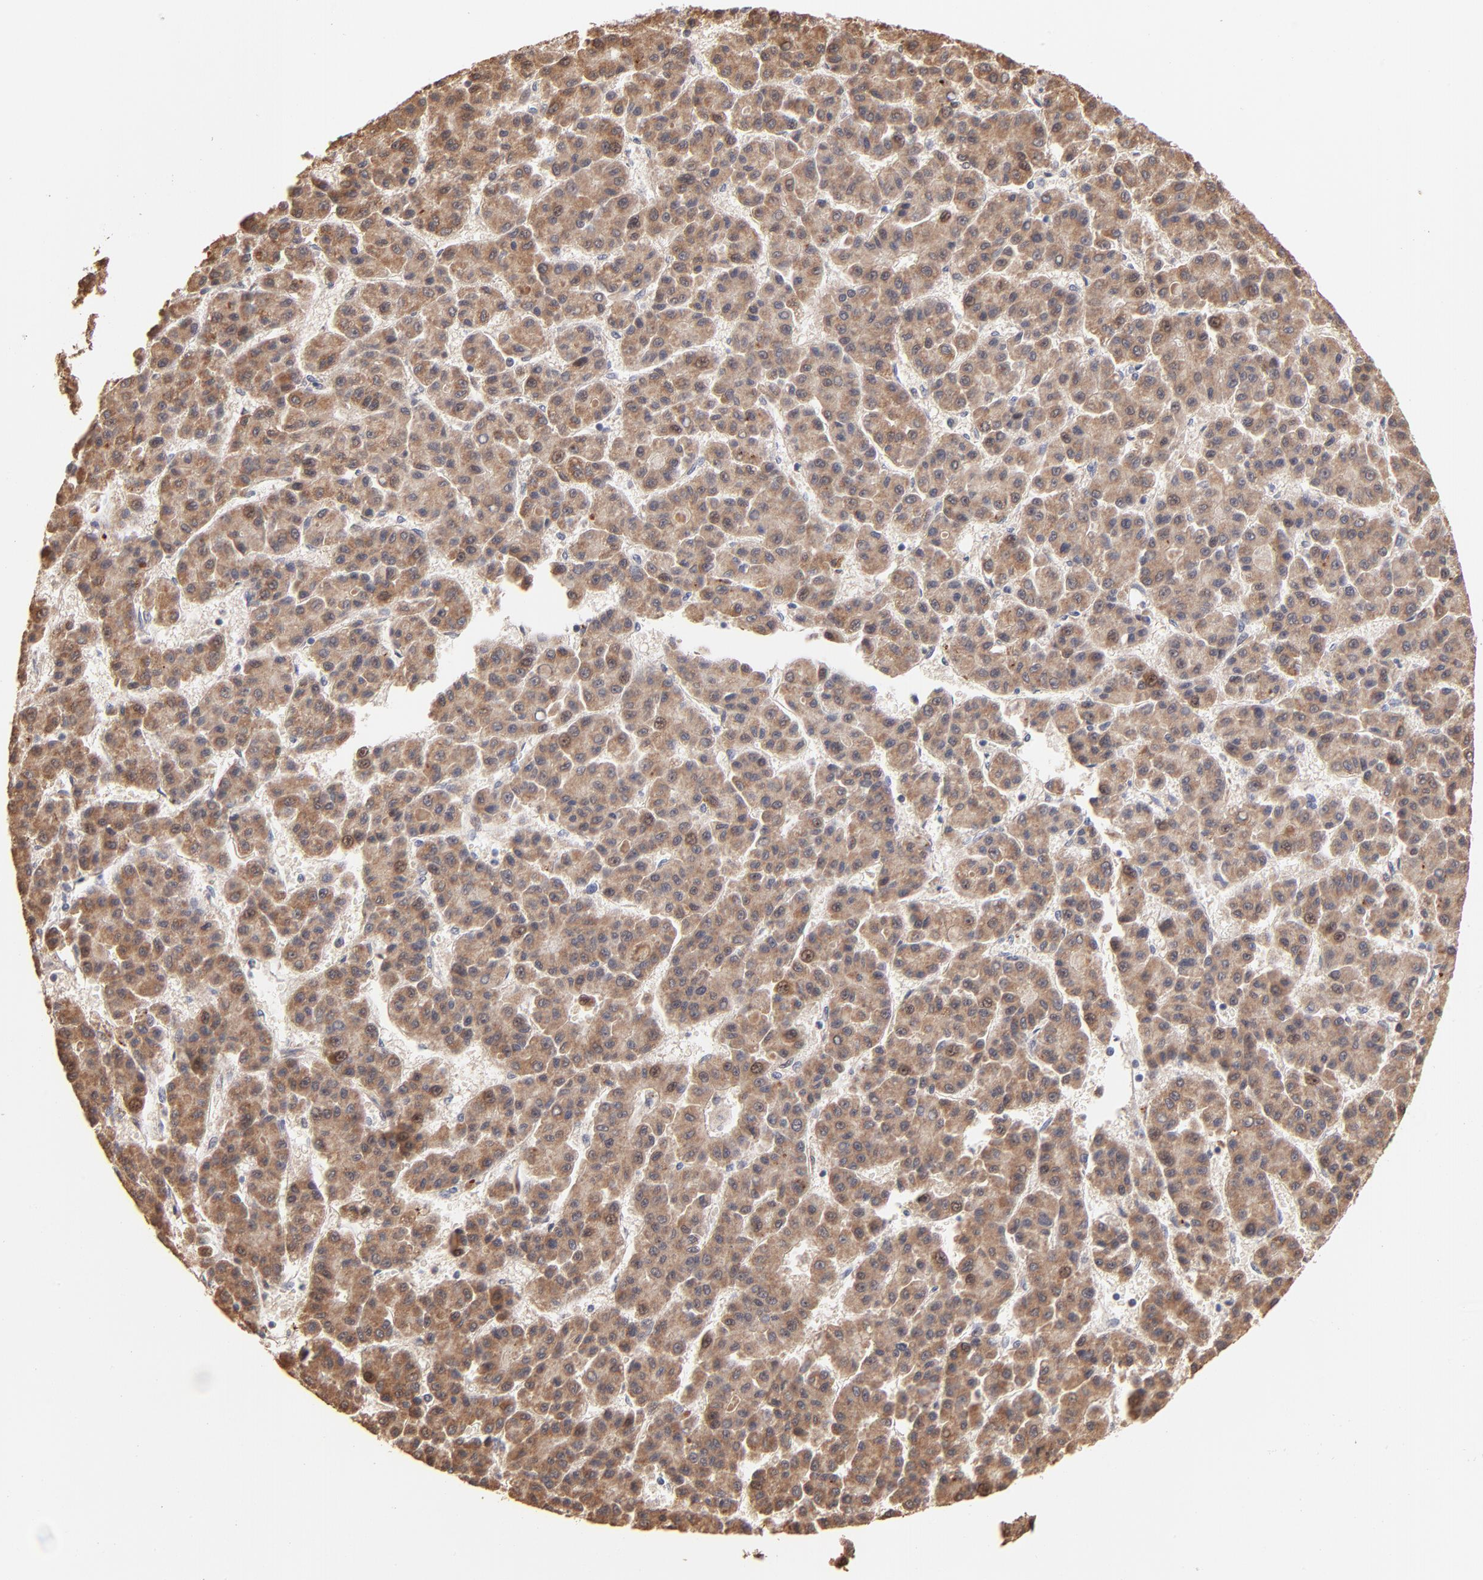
{"staining": {"intensity": "moderate", "quantity": ">75%", "location": "cytoplasmic/membranous,nuclear"}, "tissue": "liver cancer", "cell_type": "Tumor cells", "image_type": "cancer", "snomed": [{"axis": "morphology", "description": "Carcinoma, Hepatocellular, NOS"}, {"axis": "topography", "description": "Liver"}], "caption": "Tumor cells show moderate cytoplasmic/membranous and nuclear expression in approximately >75% of cells in hepatocellular carcinoma (liver). The staining is performed using DAB (3,3'-diaminobenzidine) brown chromogen to label protein expression. The nuclei are counter-stained blue using hematoxylin.", "gene": "MSL2", "patient": {"sex": "male", "age": 70}}